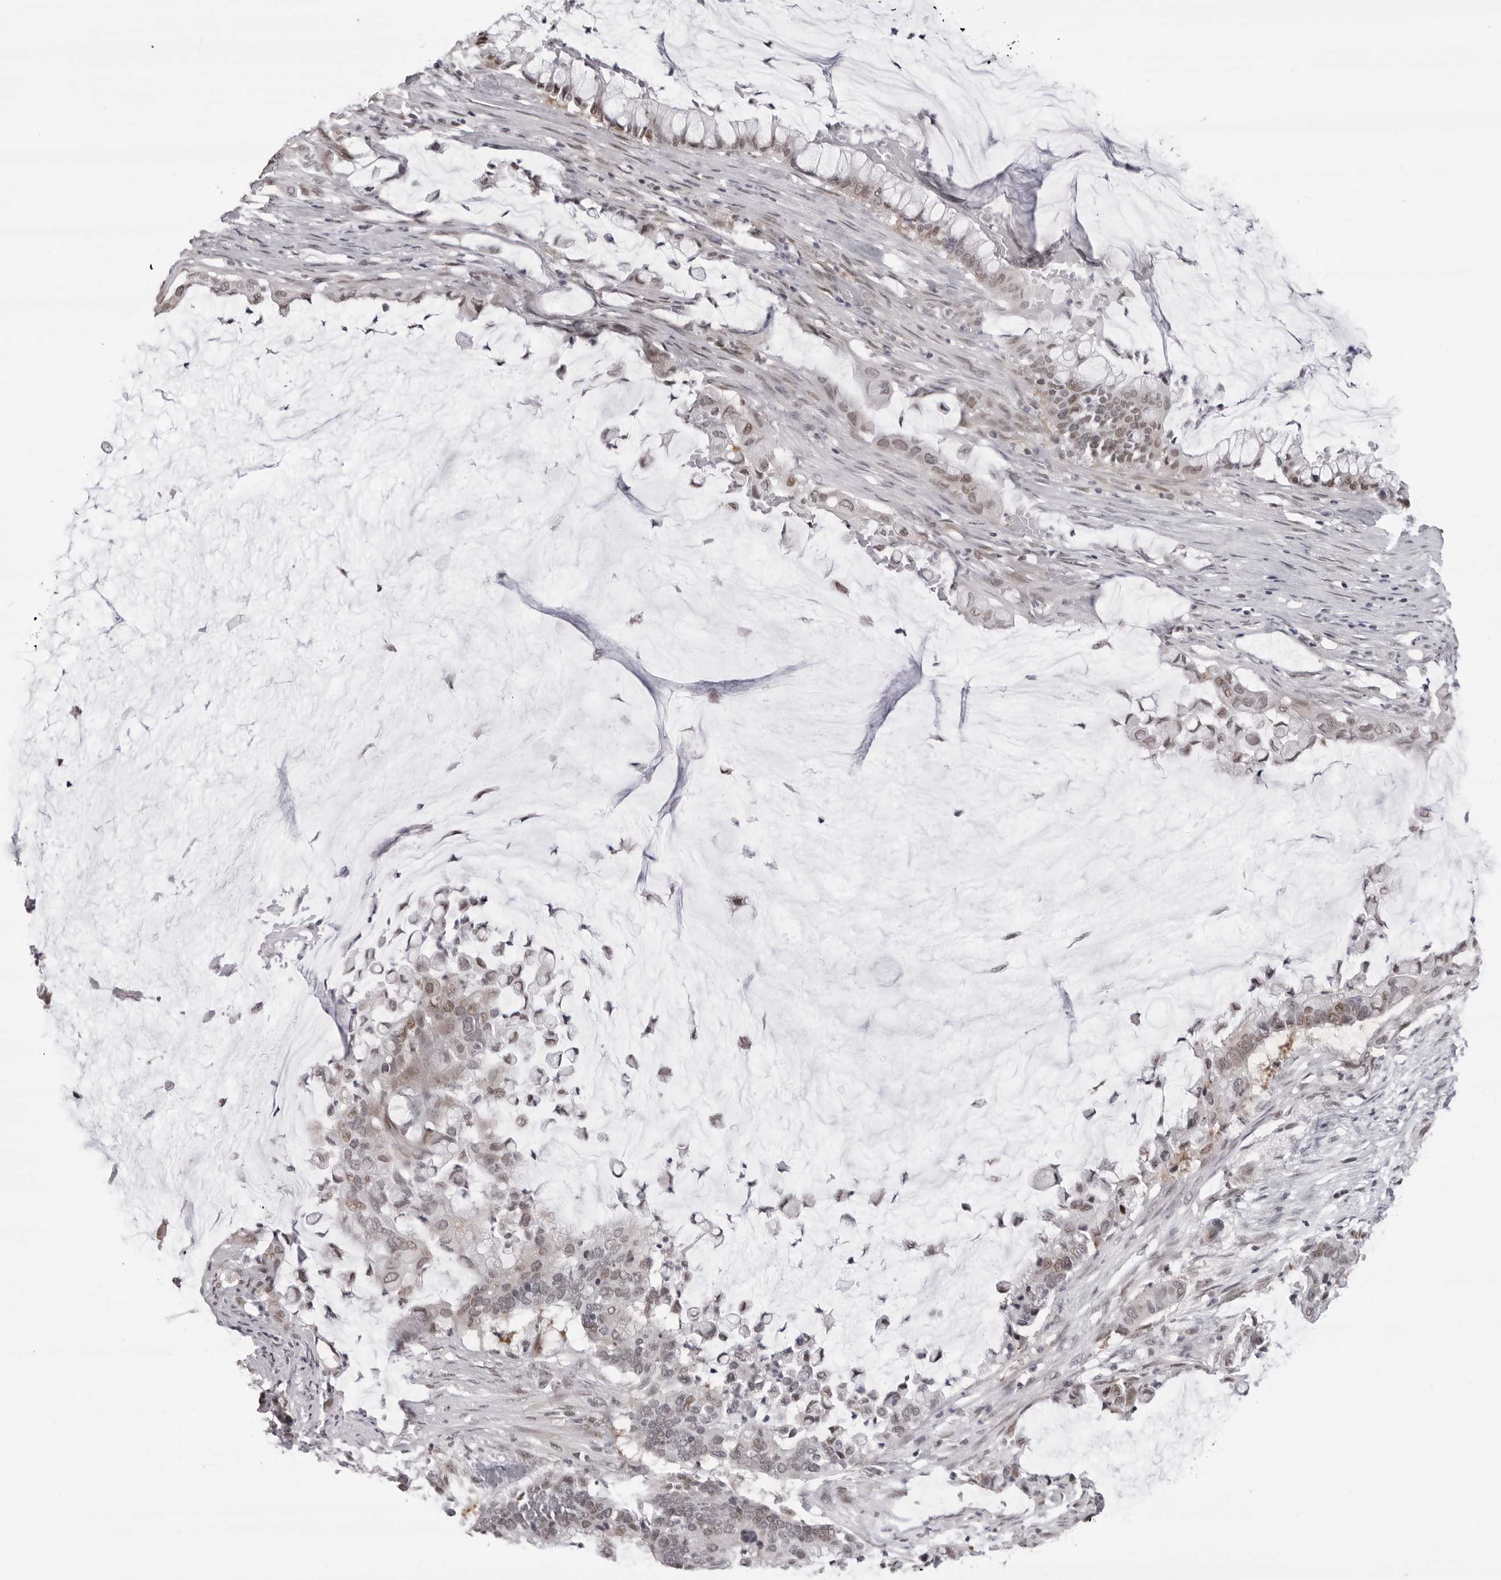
{"staining": {"intensity": "weak", "quantity": ">75%", "location": "nuclear"}, "tissue": "pancreatic cancer", "cell_type": "Tumor cells", "image_type": "cancer", "snomed": [{"axis": "morphology", "description": "Adenocarcinoma, NOS"}, {"axis": "topography", "description": "Pancreas"}], "caption": "The image shows staining of pancreatic adenocarcinoma, revealing weak nuclear protein staining (brown color) within tumor cells.", "gene": "PHF3", "patient": {"sex": "male", "age": 41}}